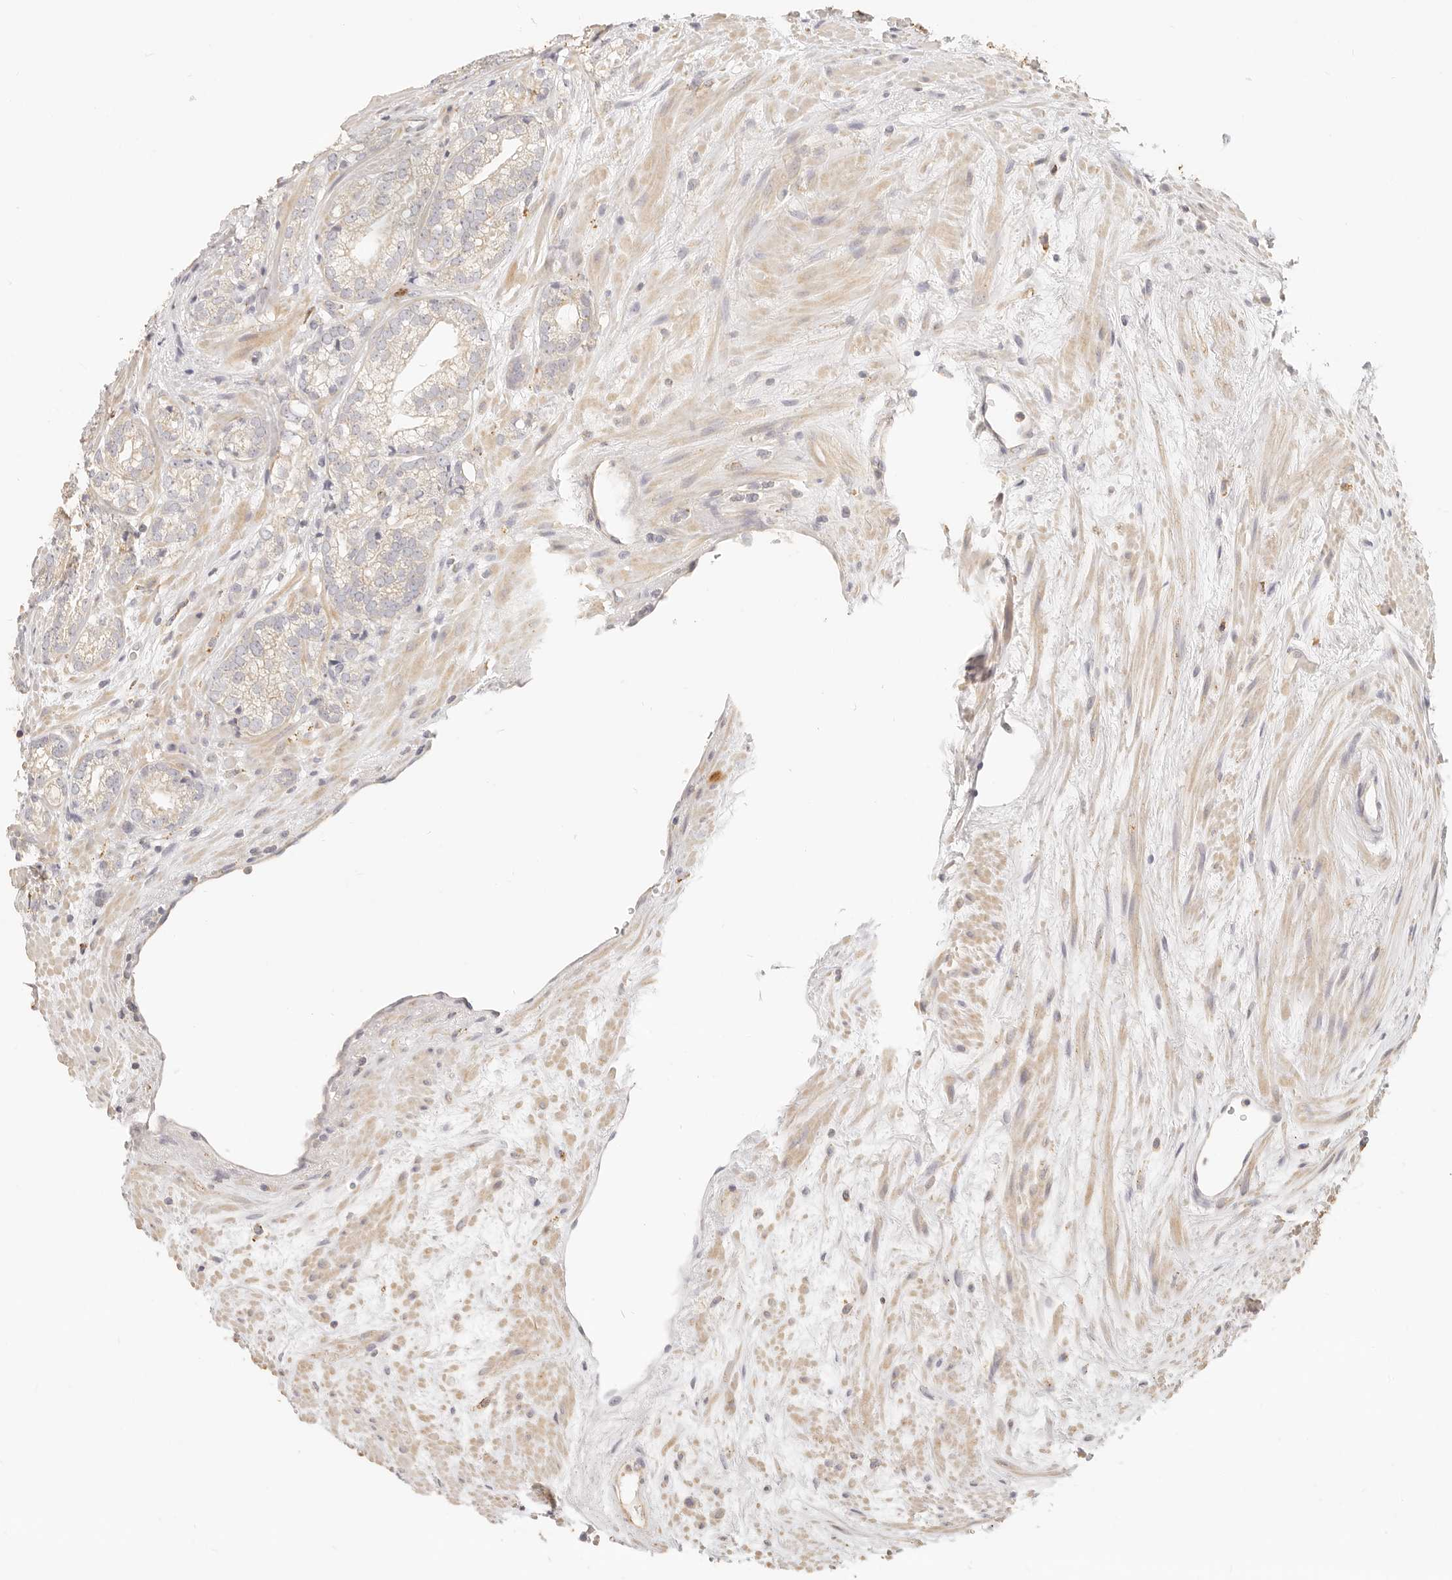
{"staining": {"intensity": "weak", "quantity": "<25%", "location": "cytoplasmic/membranous"}, "tissue": "prostate cancer", "cell_type": "Tumor cells", "image_type": "cancer", "snomed": [{"axis": "morphology", "description": "Normal morphology"}, {"axis": "morphology", "description": "Adenocarcinoma, Low grade"}, {"axis": "topography", "description": "Prostate"}], "caption": "The IHC histopathology image has no significant expression in tumor cells of prostate adenocarcinoma (low-grade) tissue.", "gene": "CNMD", "patient": {"sex": "male", "age": 72}}